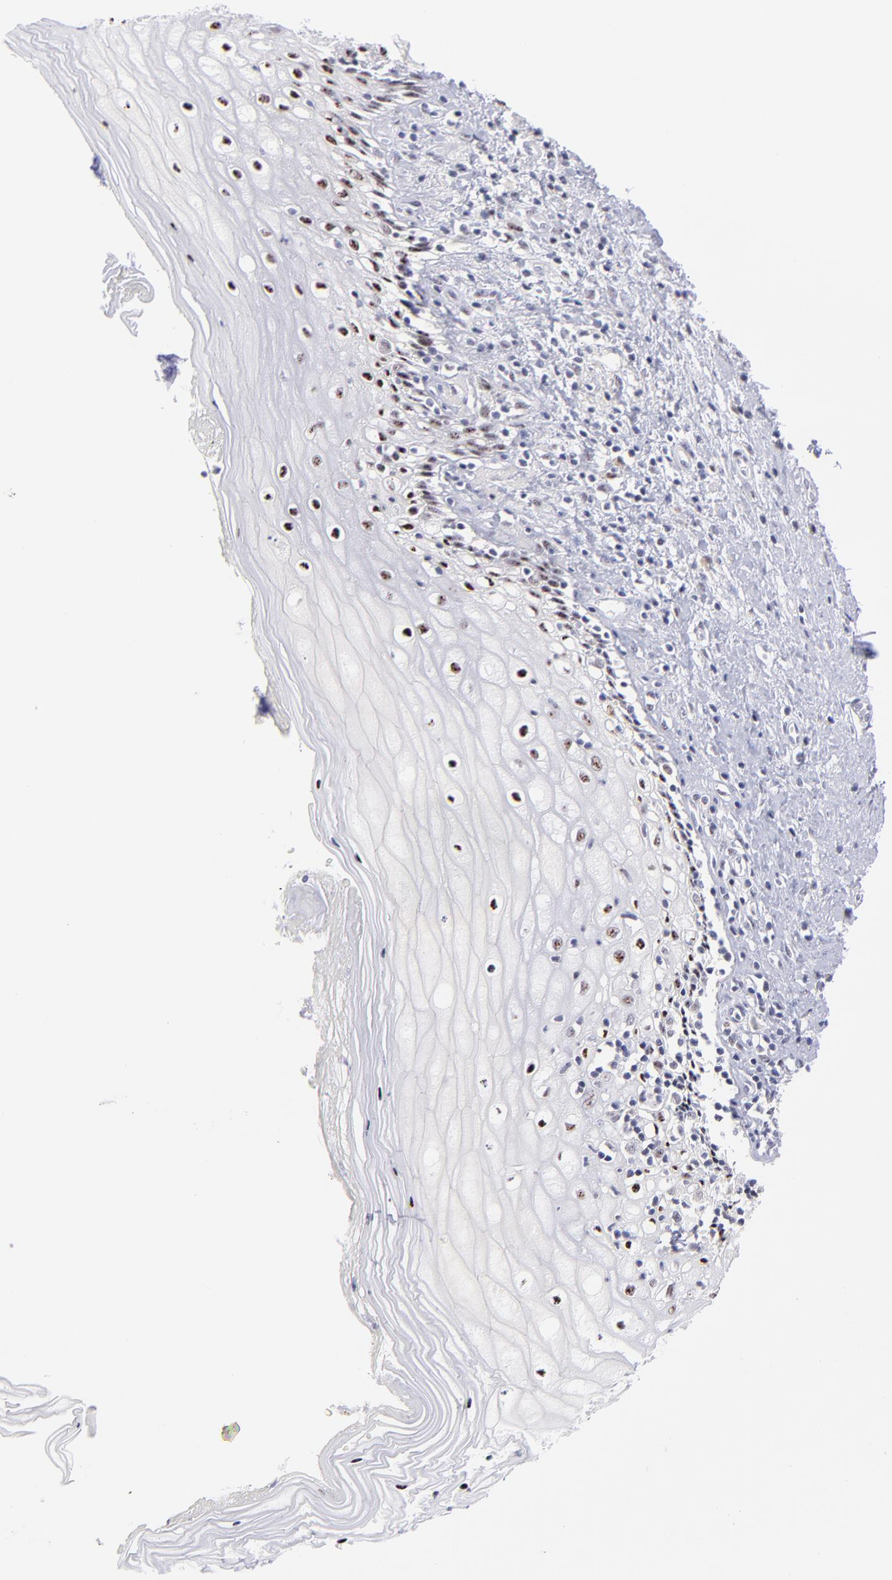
{"staining": {"intensity": "moderate", "quantity": ">75%", "location": "nuclear"}, "tissue": "vagina", "cell_type": "Squamous epithelial cells", "image_type": "normal", "snomed": [{"axis": "morphology", "description": "Normal tissue, NOS"}, {"axis": "topography", "description": "Vagina"}], "caption": "Immunohistochemical staining of normal human vagina shows moderate nuclear protein staining in approximately >75% of squamous epithelial cells. The staining was performed using DAB (3,3'-diaminobenzidine) to visualize the protein expression in brown, while the nuclei were stained in blue with hematoxylin (Magnification: 20x).", "gene": "CDC25C", "patient": {"sex": "female", "age": 46}}